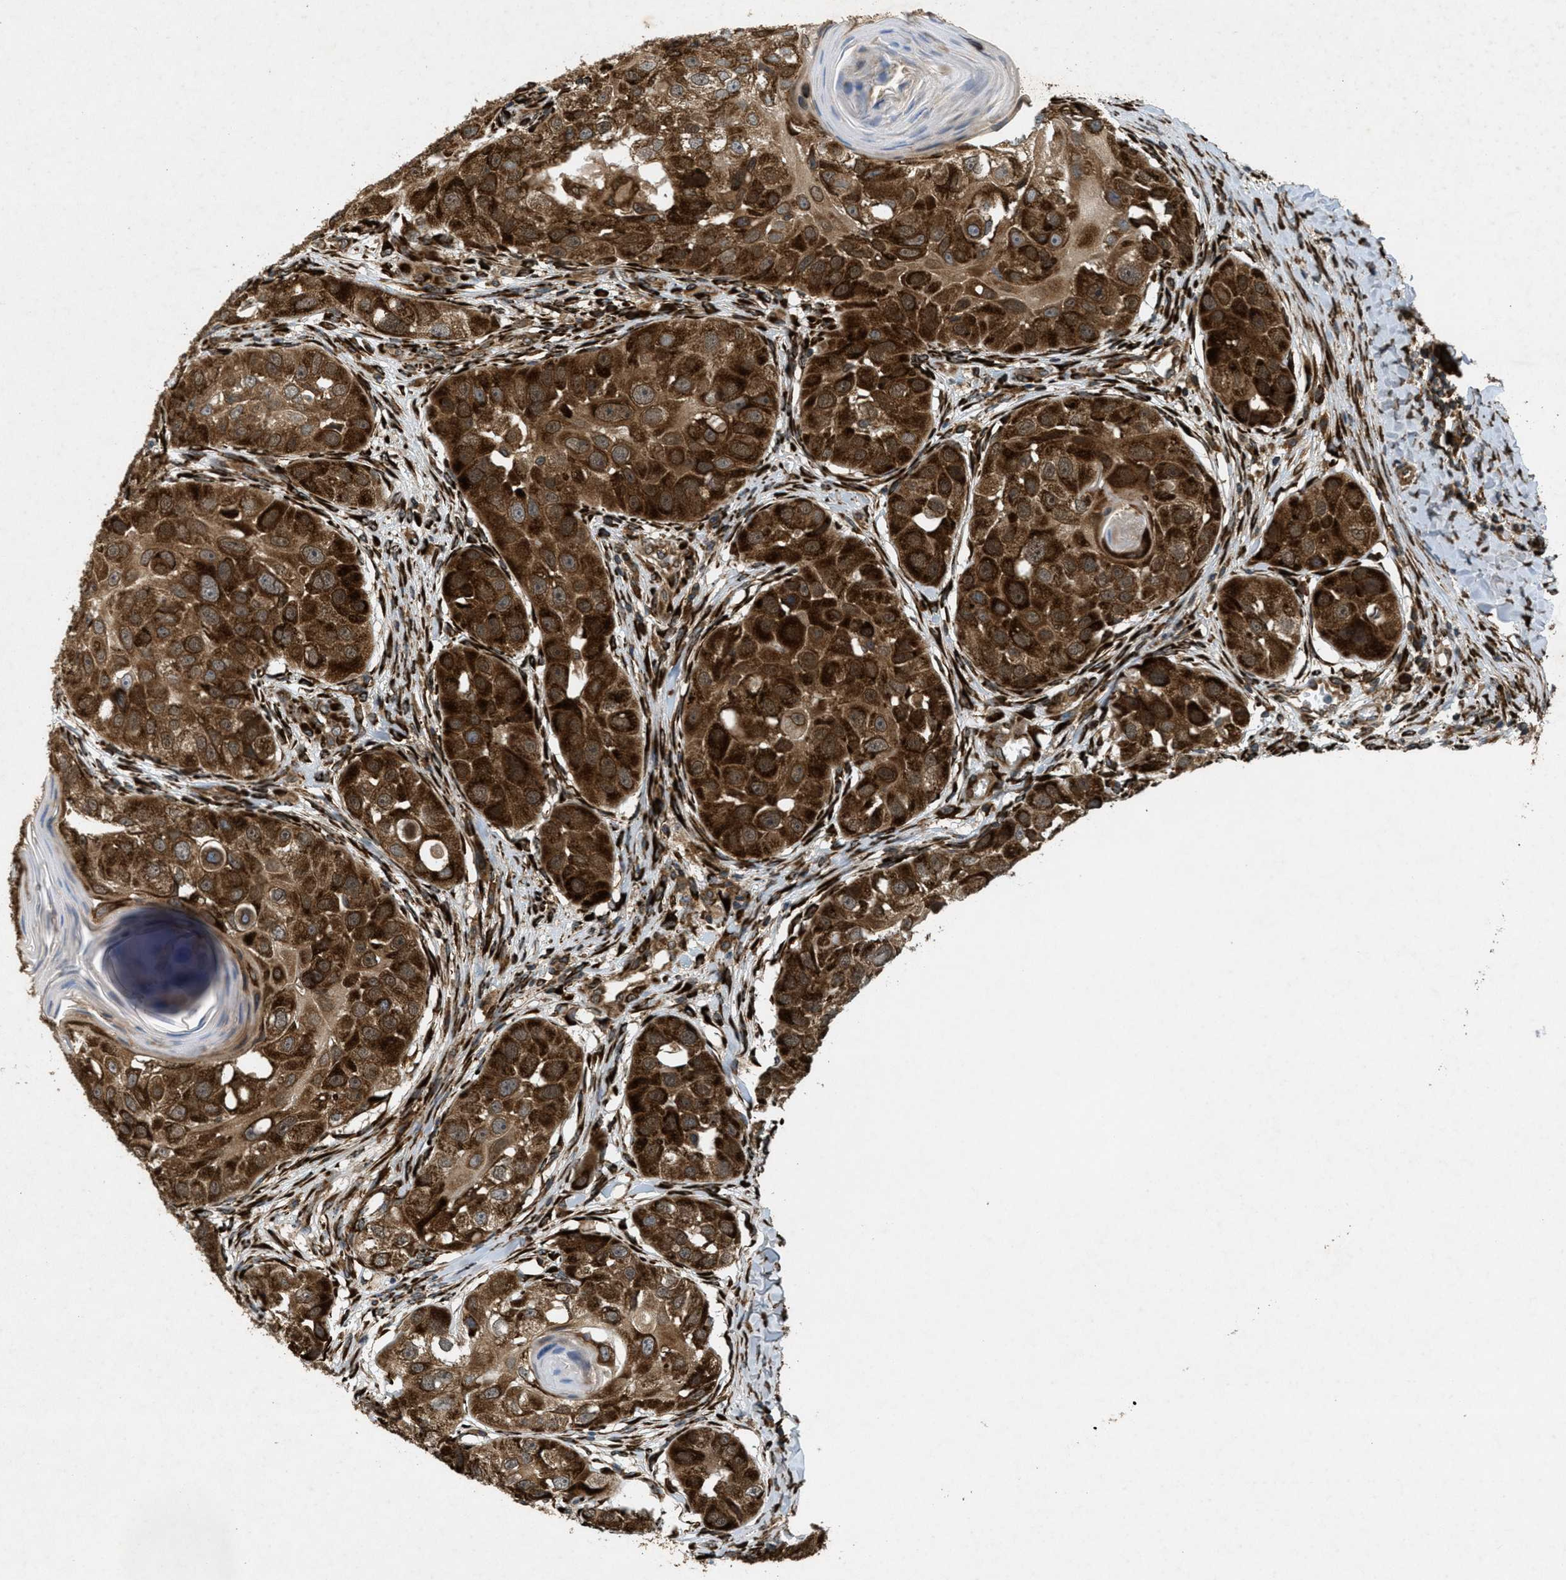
{"staining": {"intensity": "strong", "quantity": ">75%", "location": "cytoplasmic/membranous"}, "tissue": "head and neck cancer", "cell_type": "Tumor cells", "image_type": "cancer", "snomed": [{"axis": "morphology", "description": "Normal tissue, NOS"}, {"axis": "morphology", "description": "Squamous cell carcinoma, NOS"}, {"axis": "topography", "description": "Skeletal muscle"}, {"axis": "topography", "description": "Head-Neck"}], "caption": "Brown immunohistochemical staining in human head and neck cancer demonstrates strong cytoplasmic/membranous positivity in approximately >75% of tumor cells.", "gene": "PCDH18", "patient": {"sex": "male", "age": 51}}